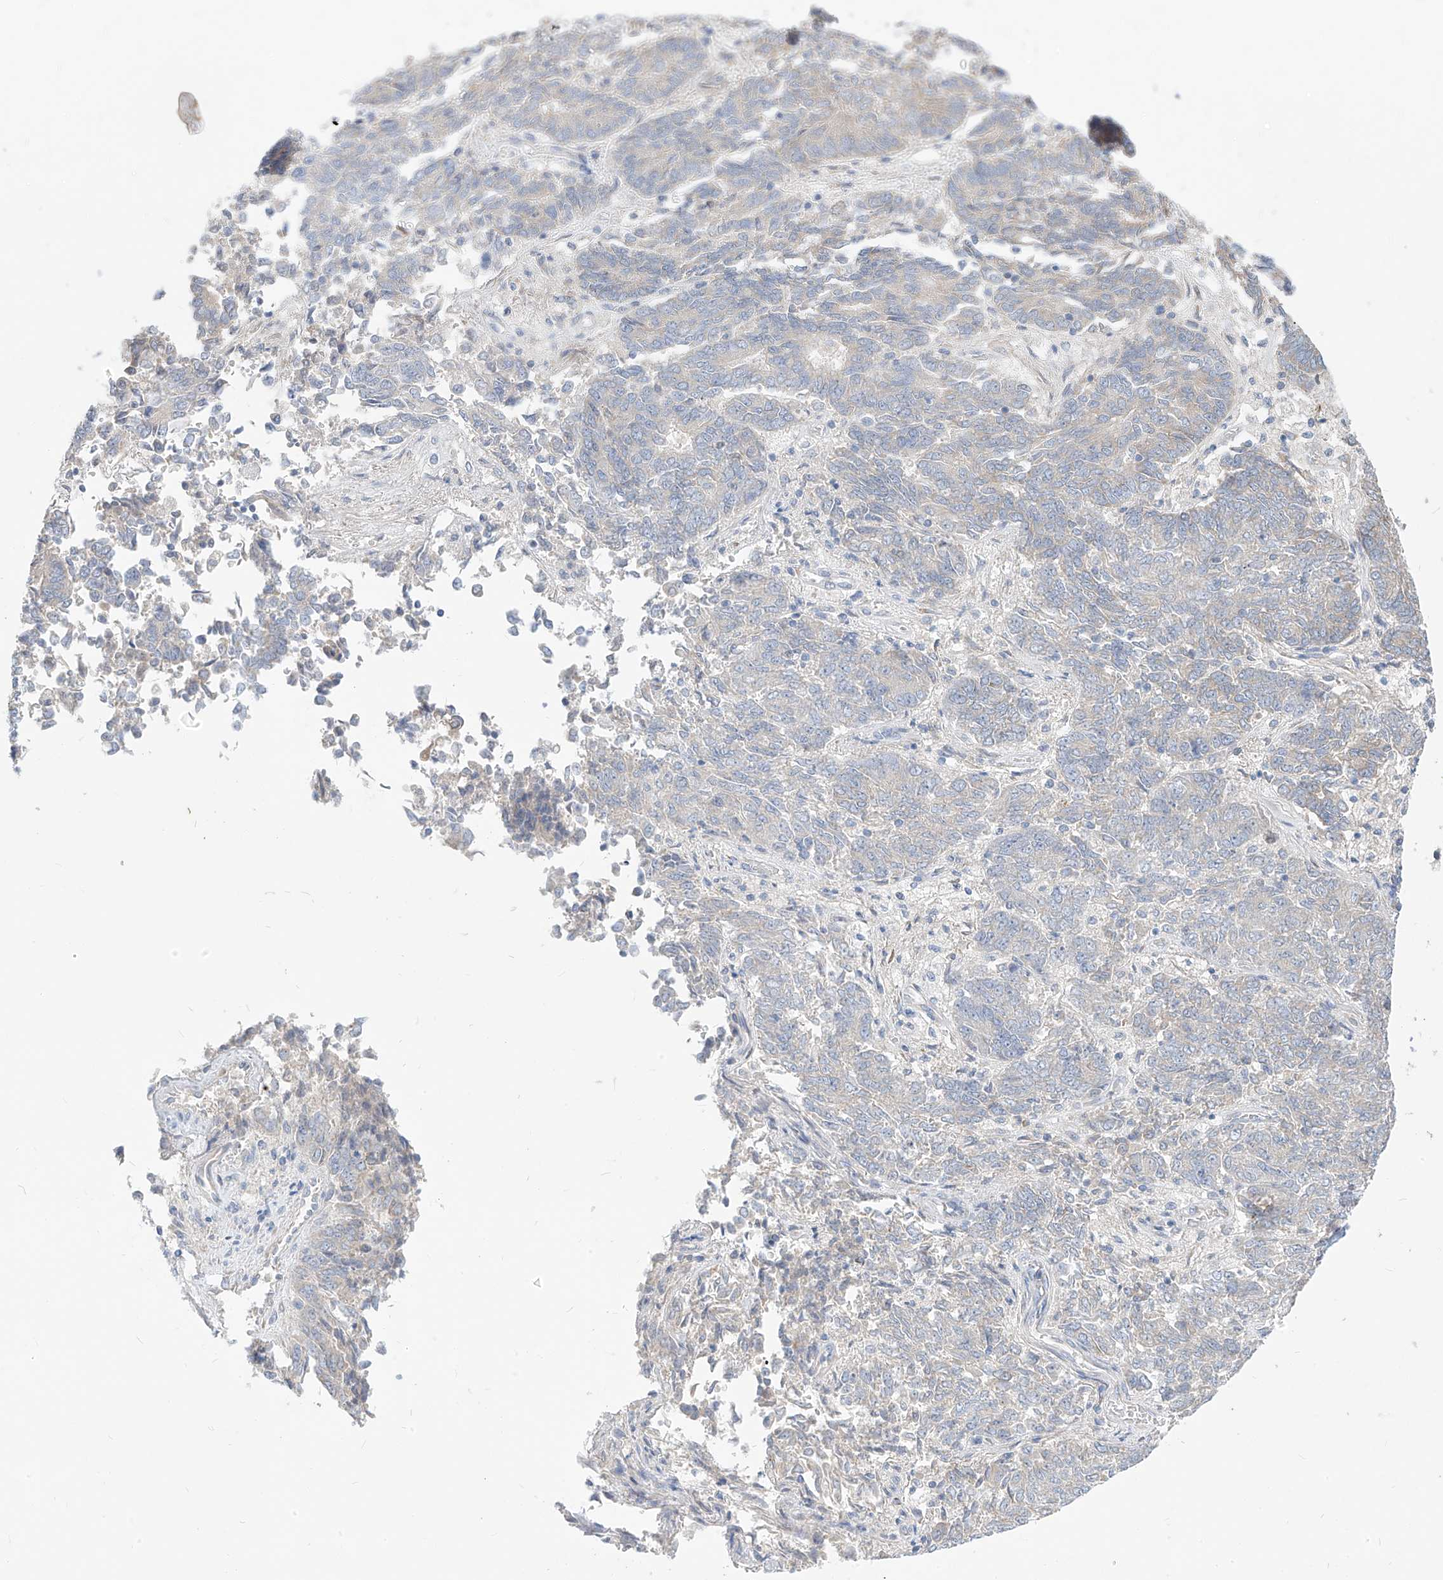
{"staining": {"intensity": "negative", "quantity": "none", "location": "none"}, "tissue": "endometrial cancer", "cell_type": "Tumor cells", "image_type": "cancer", "snomed": [{"axis": "morphology", "description": "Adenocarcinoma, NOS"}, {"axis": "topography", "description": "Endometrium"}], "caption": "High power microscopy micrograph of an immunohistochemistry (IHC) image of endometrial adenocarcinoma, revealing no significant staining in tumor cells. (DAB (3,3'-diaminobenzidine) immunohistochemistry visualized using brightfield microscopy, high magnification).", "gene": "RASA2", "patient": {"sex": "female", "age": 80}}